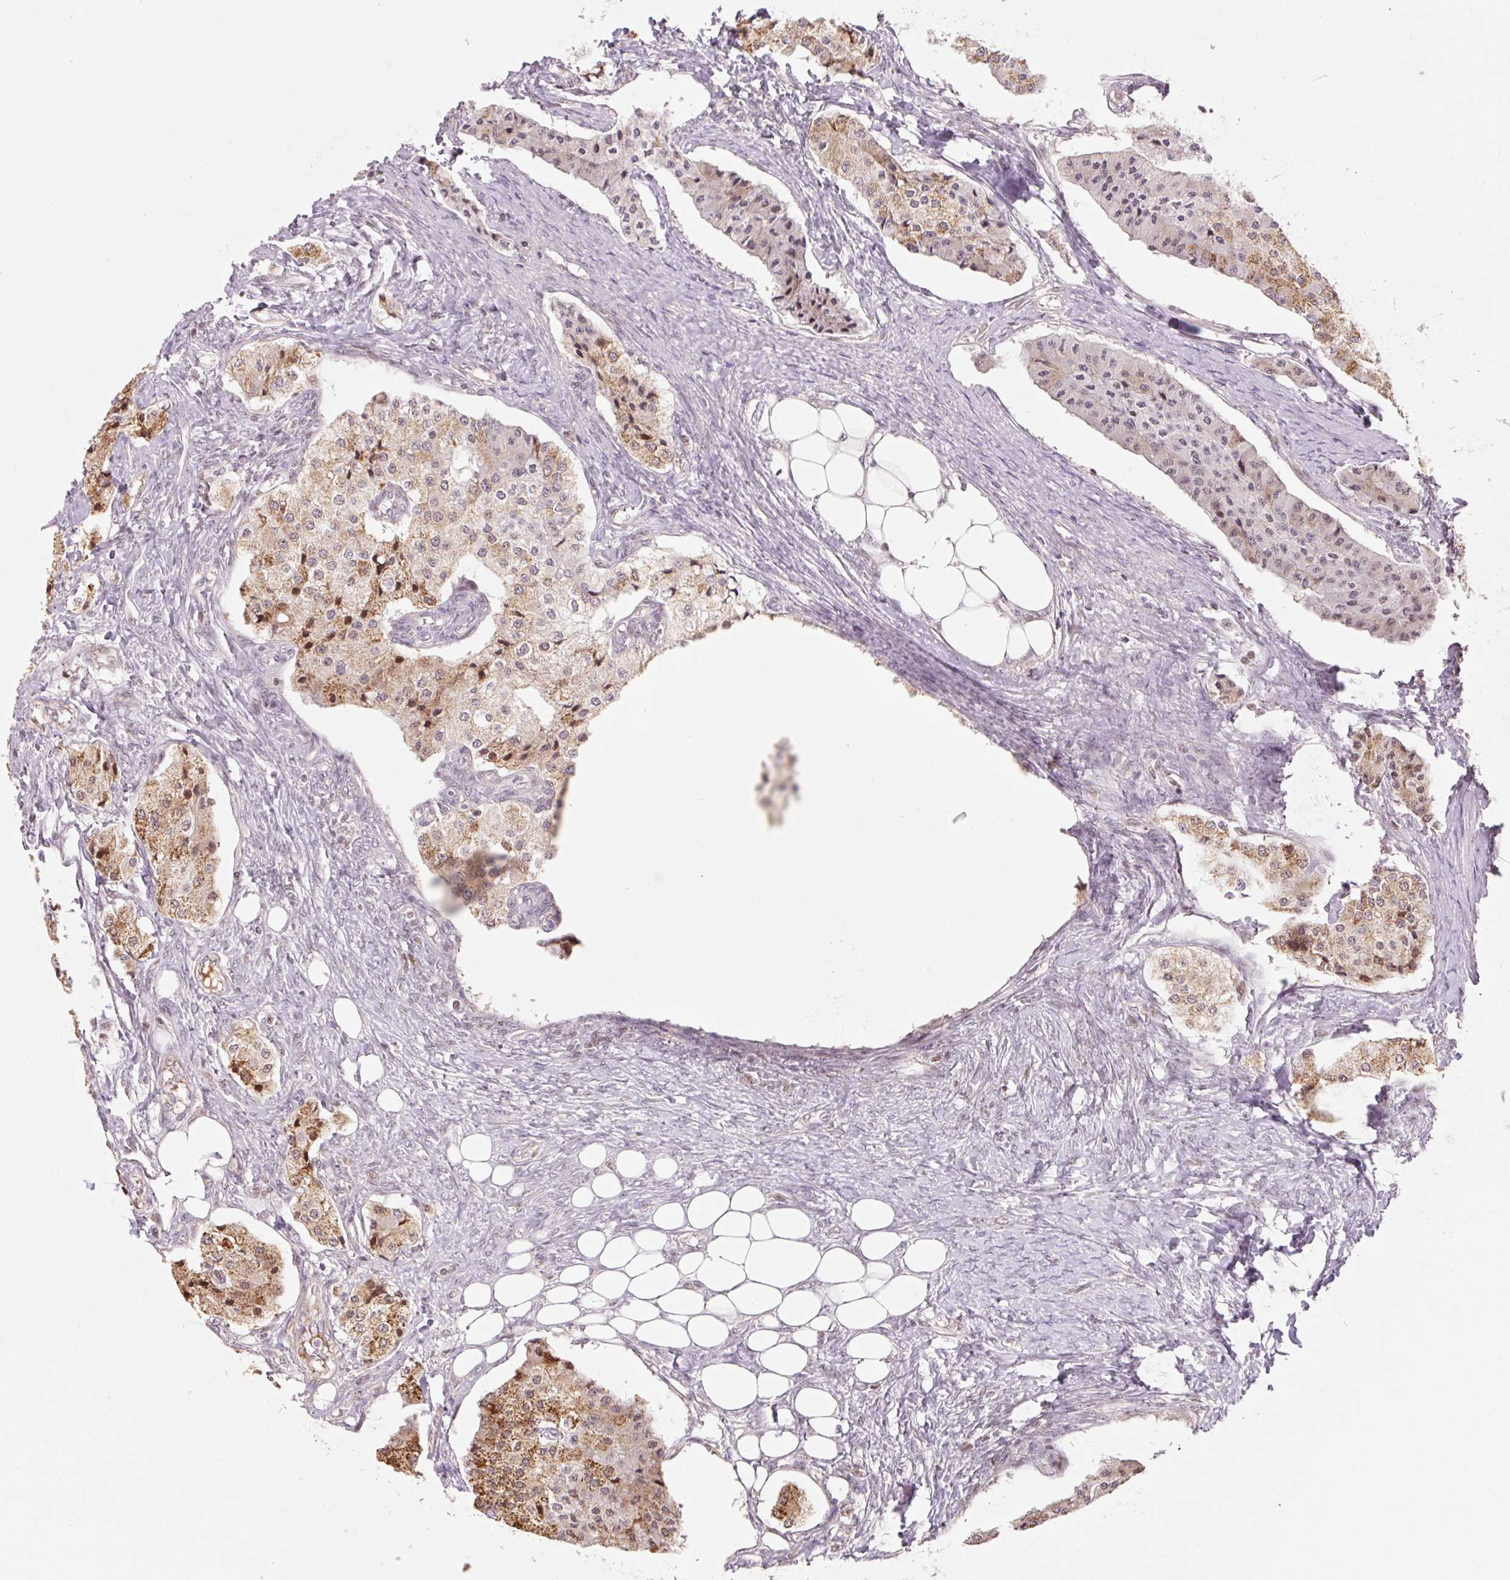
{"staining": {"intensity": "moderate", "quantity": "25%-75%", "location": "cytoplasmic/membranous,nuclear"}, "tissue": "carcinoid", "cell_type": "Tumor cells", "image_type": "cancer", "snomed": [{"axis": "morphology", "description": "Carcinoid, malignant, NOS"}, {"axis": "topography", "description": "Colon"}], "caption": "This is an image of immunohistochemistry staining of carcinoid (malignant), which shows moderate positivity in the cytoplasmic/membranous and nuclear of tumor cells.", "gene": "ZNF552", "patient": {"sex": "female", "age": 52}}